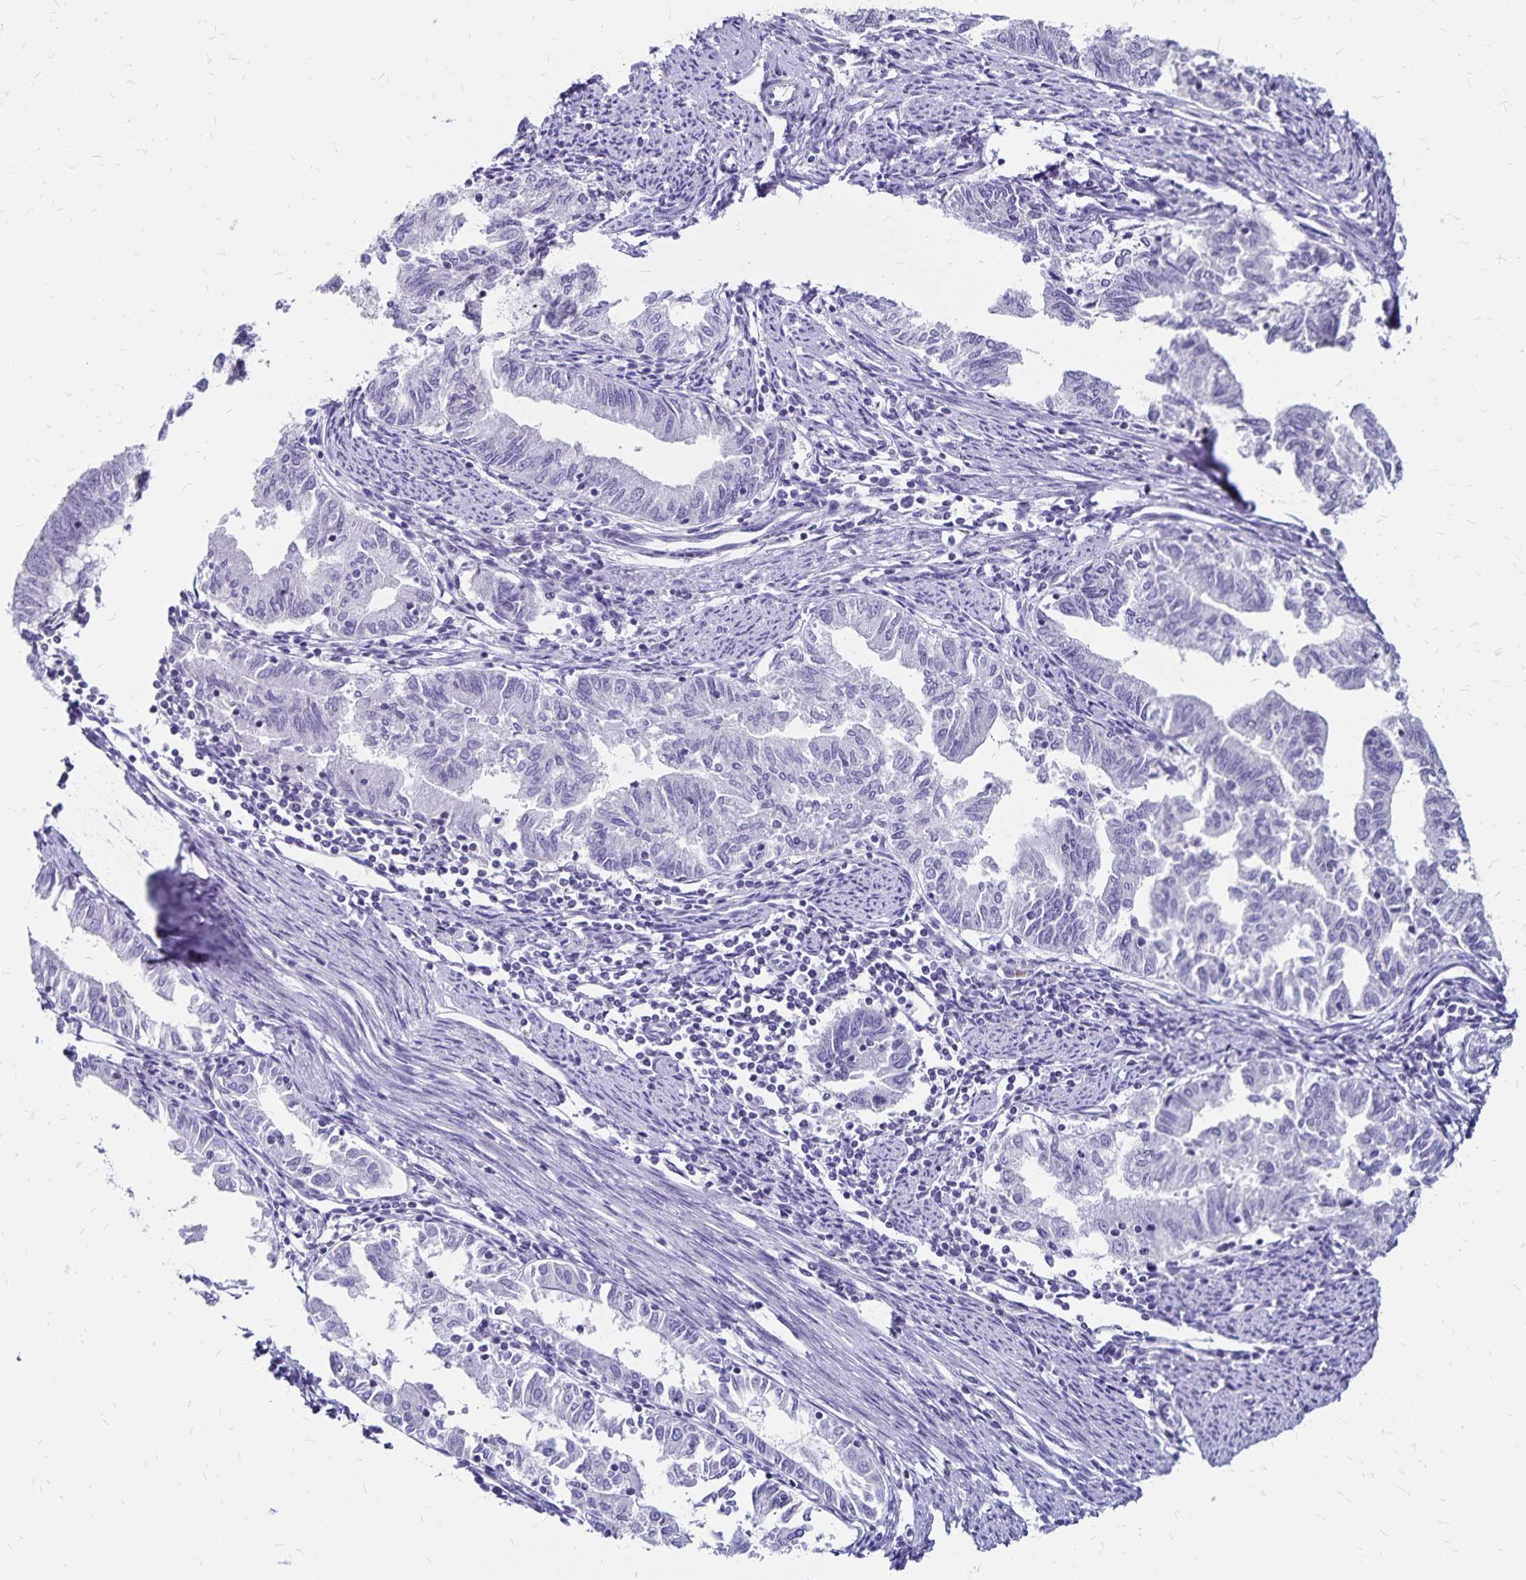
{"staining": {"intensity": "negative", "quantity": "none", "location": "none"}, "tissue": "endometrial cancer", "cell_type": "Tumor cells", "image_type": "cancer", "snomed": [{"axis": "morphology", "description": "Adenocarcinoma, NOS"}, {"axis": "topography", "description": "Endometrium"}], "caption": "Protein analysis of endometrial cancer shows no significant positivity in tumor cells.", "gene": "IKZF1", "patient": {"sex": "female", "age": 79}}